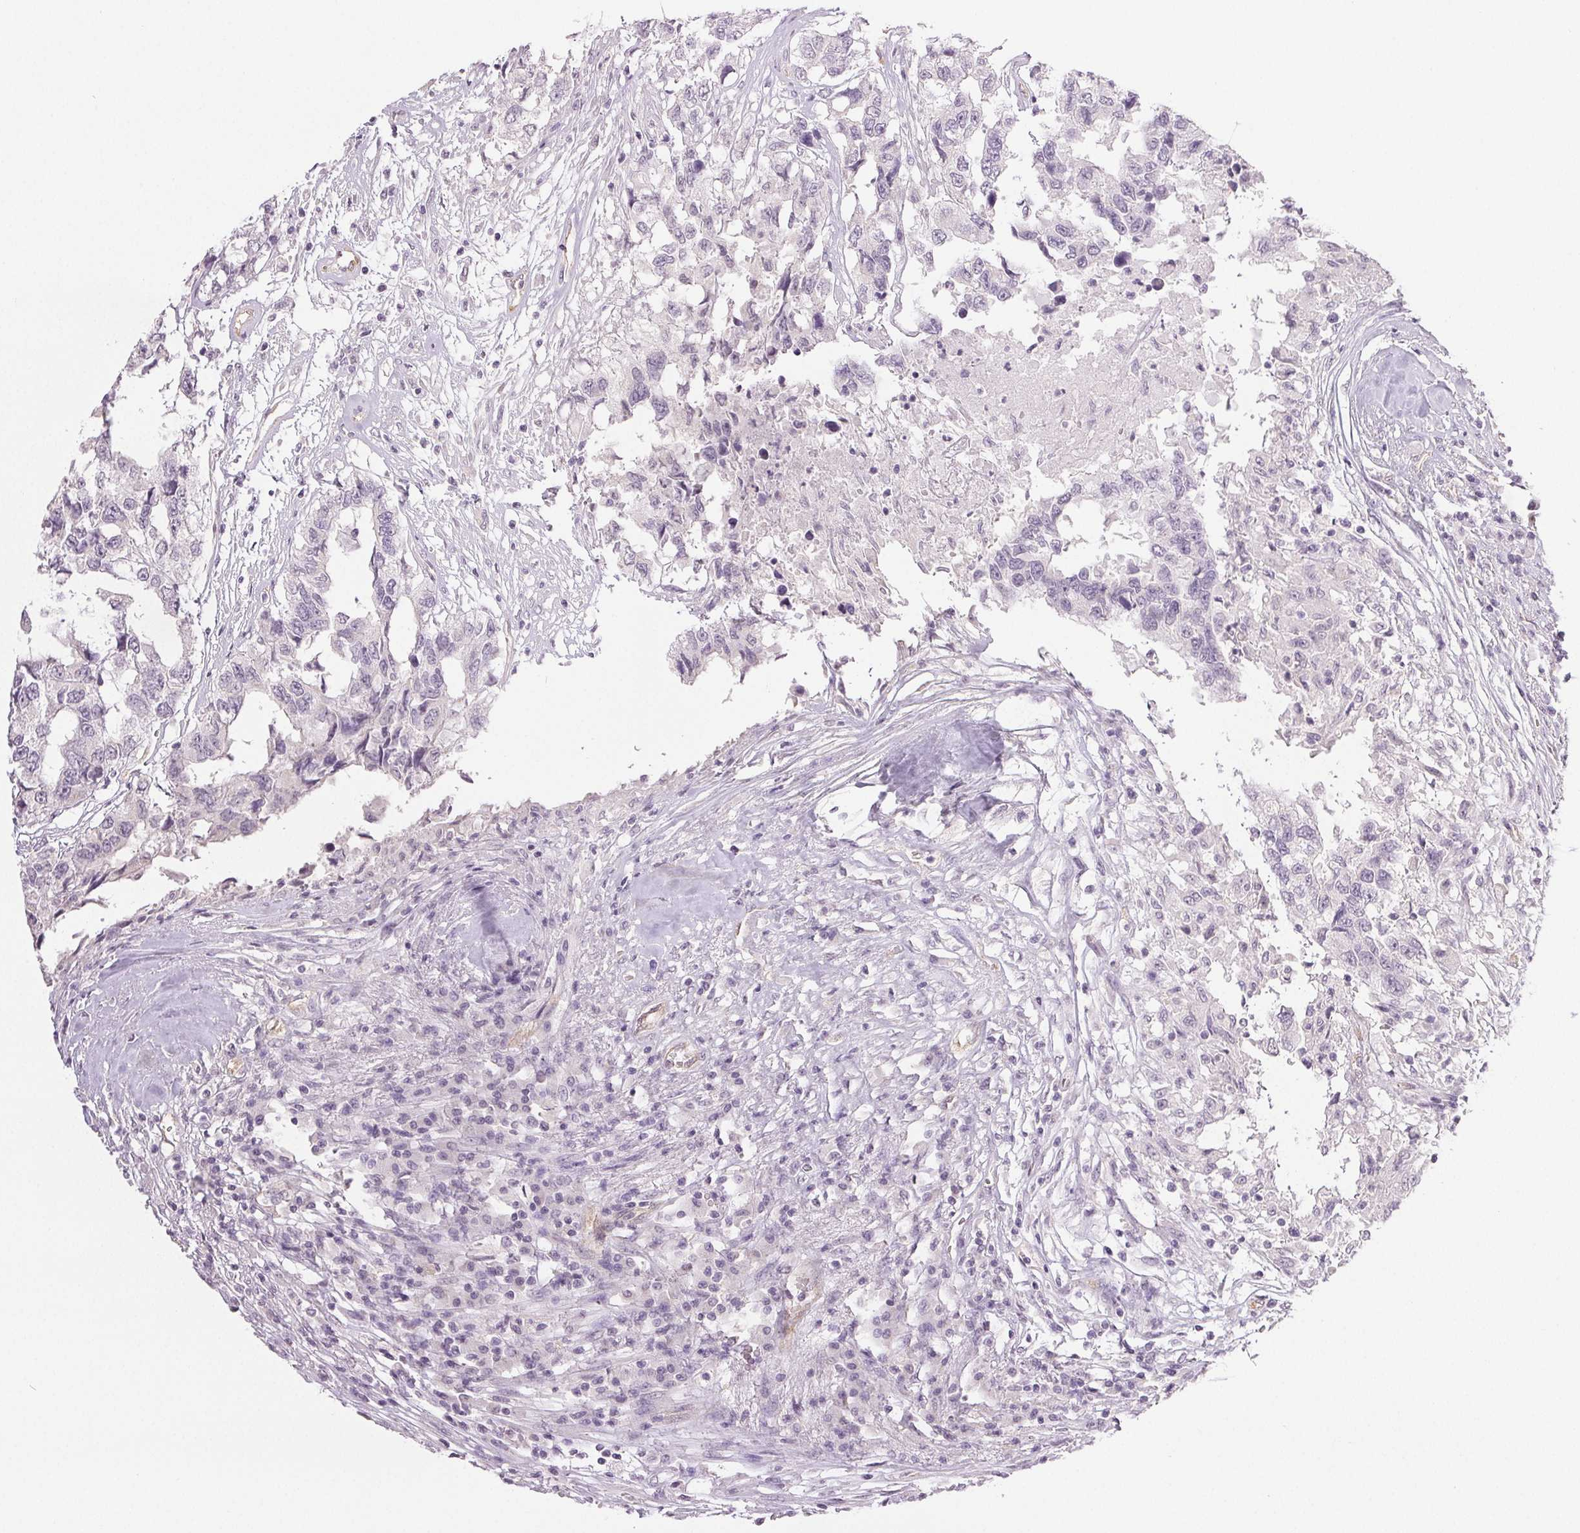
{"staining": {"intensity": "negative", "quantity": "none", "location": "none"}, "tissue": "testis cancer", "cell_type": "Tumor cells", "image_type": "cancer", "snomed": [{"axis": "morphology", "description": "Carcinoma, Embryonal, NOS"}, {"axis": "topography", "description": "Testis"}], "caption": "Testis cancer stained for a protein using IHC reveals no expression tumor cells.", "gene": "PLCB1", "patient": {"sex": "male", "age": 83}}